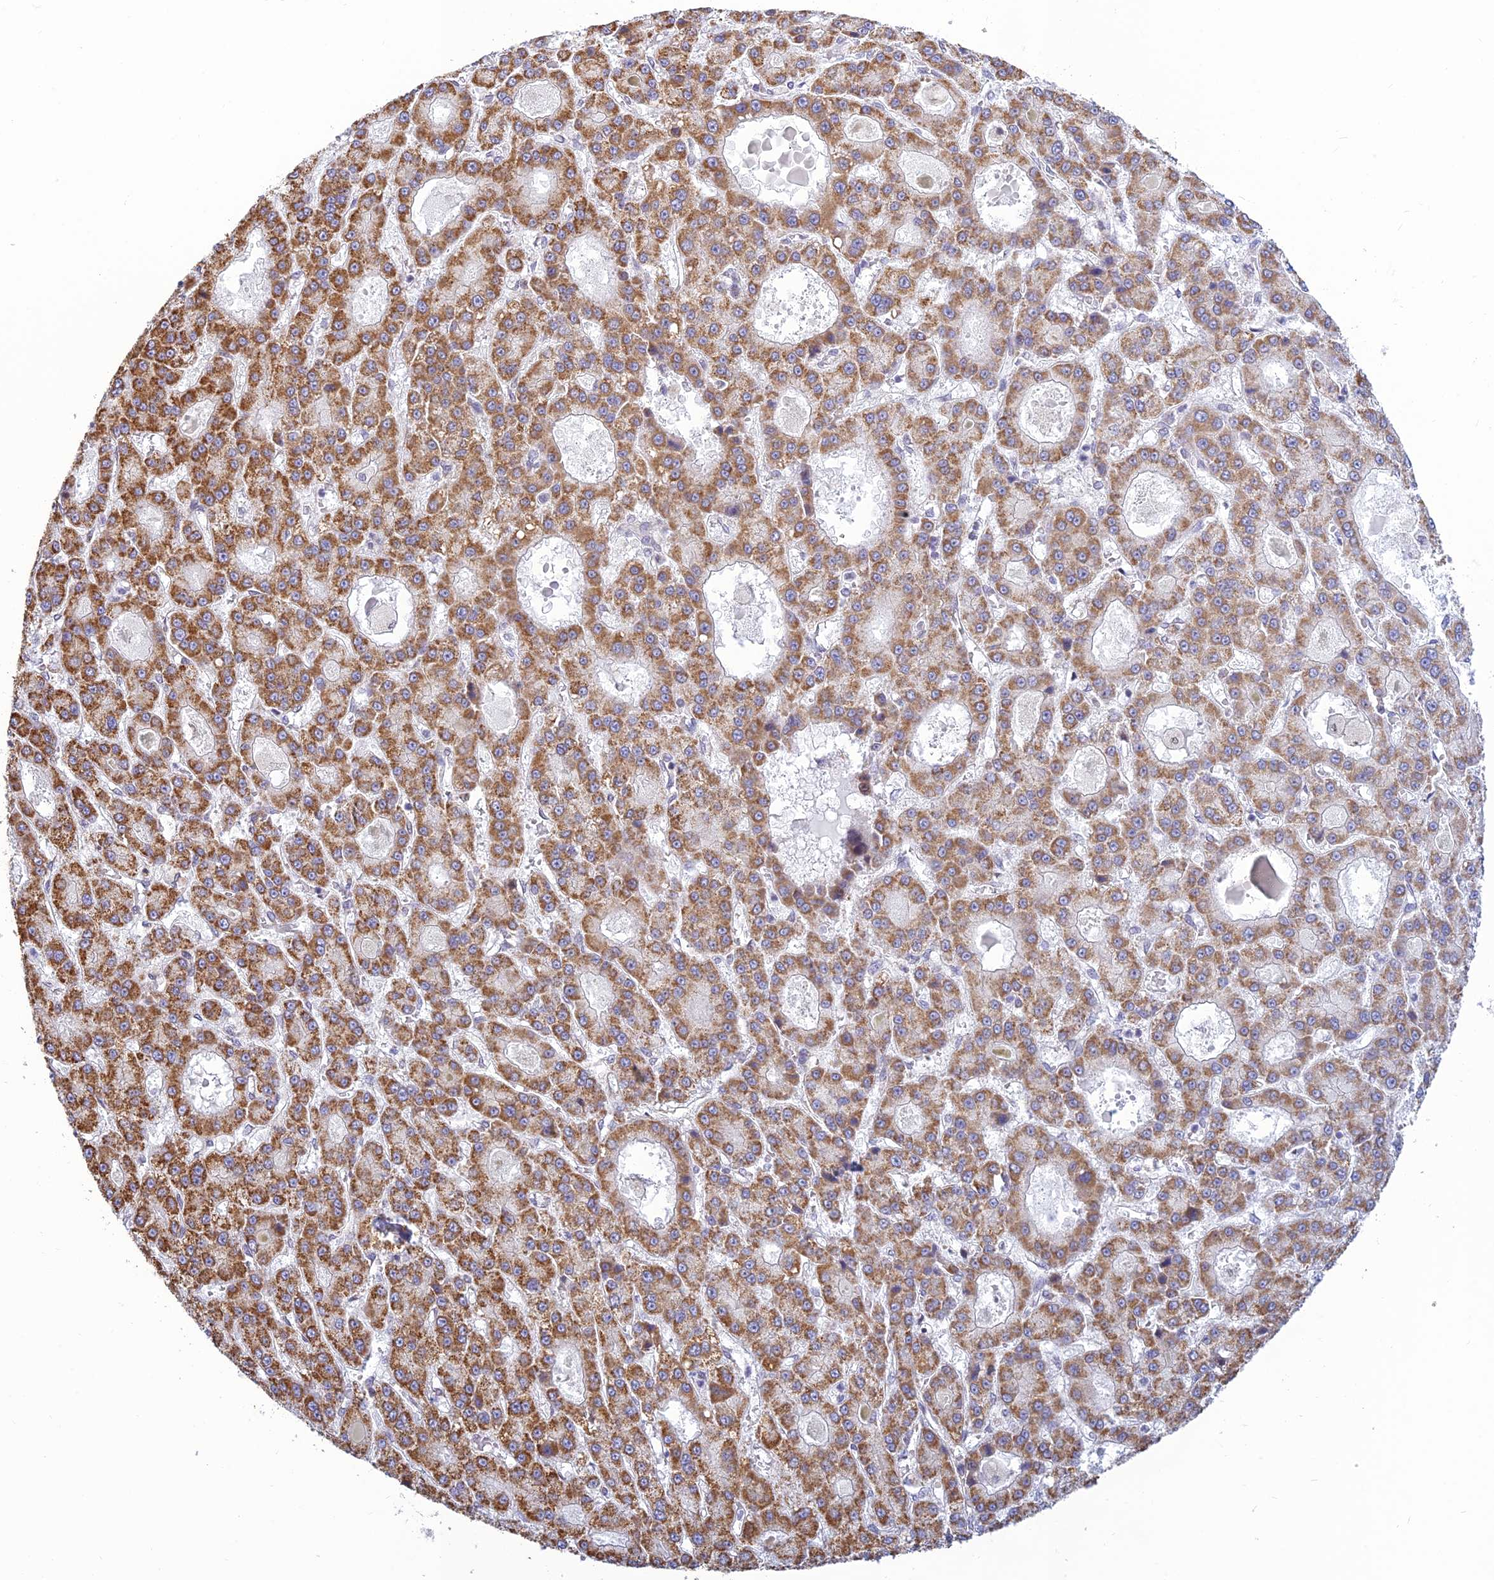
{"staining": {"intensity": "moderate", "quantity": ">75%", "location": "cytoplasmic/membranous"}, "tissue": "liver cancer", "cell_type": "Tumor cells", "image_type": "cancer", "snomed": [{"axis": "morphology", "description": "Carcinoma, Hepatocellular, NOS"}, {"axis": "topography", "description": "Liver"}], "caption": "This histopathology image shows hepatocellular carcinoma (liver) stained with immunohistochemistry (IHC) to label a protein in brown. The cytoplasmic/membranous of tumor cells show moderate positivity for the protein. Nuclei are counter-stained blue.", "gene": "HOOK2", "patient": {"sex": "male", "age": 70}}